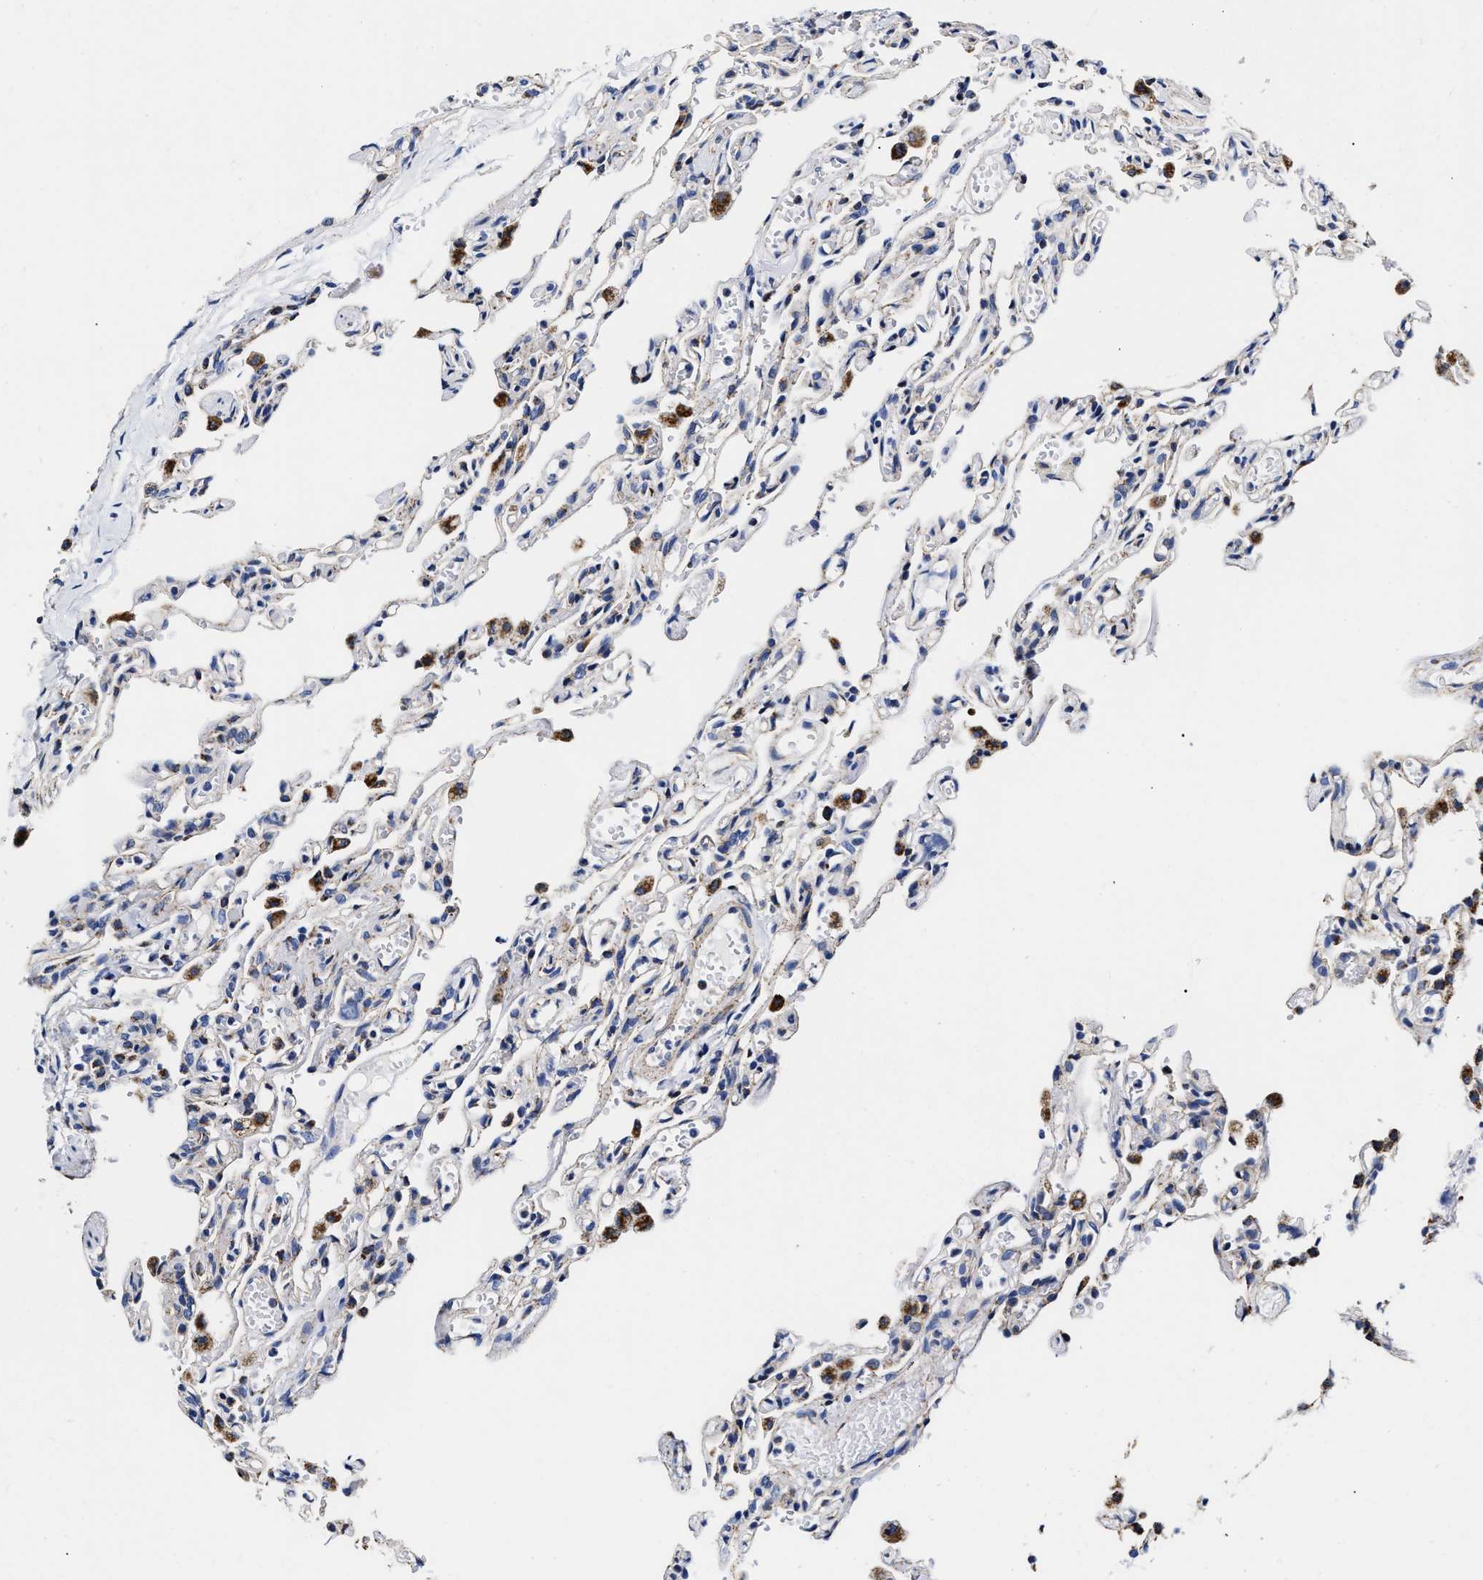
{"staining": {"intensity": "weak", "quantity": "<25%", "location": "cytoplasmic/membranous"}, "tissue": "lung", "cell_type": "Alveolar cells", "image_type": "normal", "snomed": [{"axis": "morphology", "description": "Normal tissue, NOS"}, {"axis": "topography", "description": "Lung"}], "caption": "This is an immunohistochemistry photomicrograph of unremarkable lung. There is no positivity in alveolar cells.", "gene": "HINT2", "patient": {"sex": "male", "age": 21}}